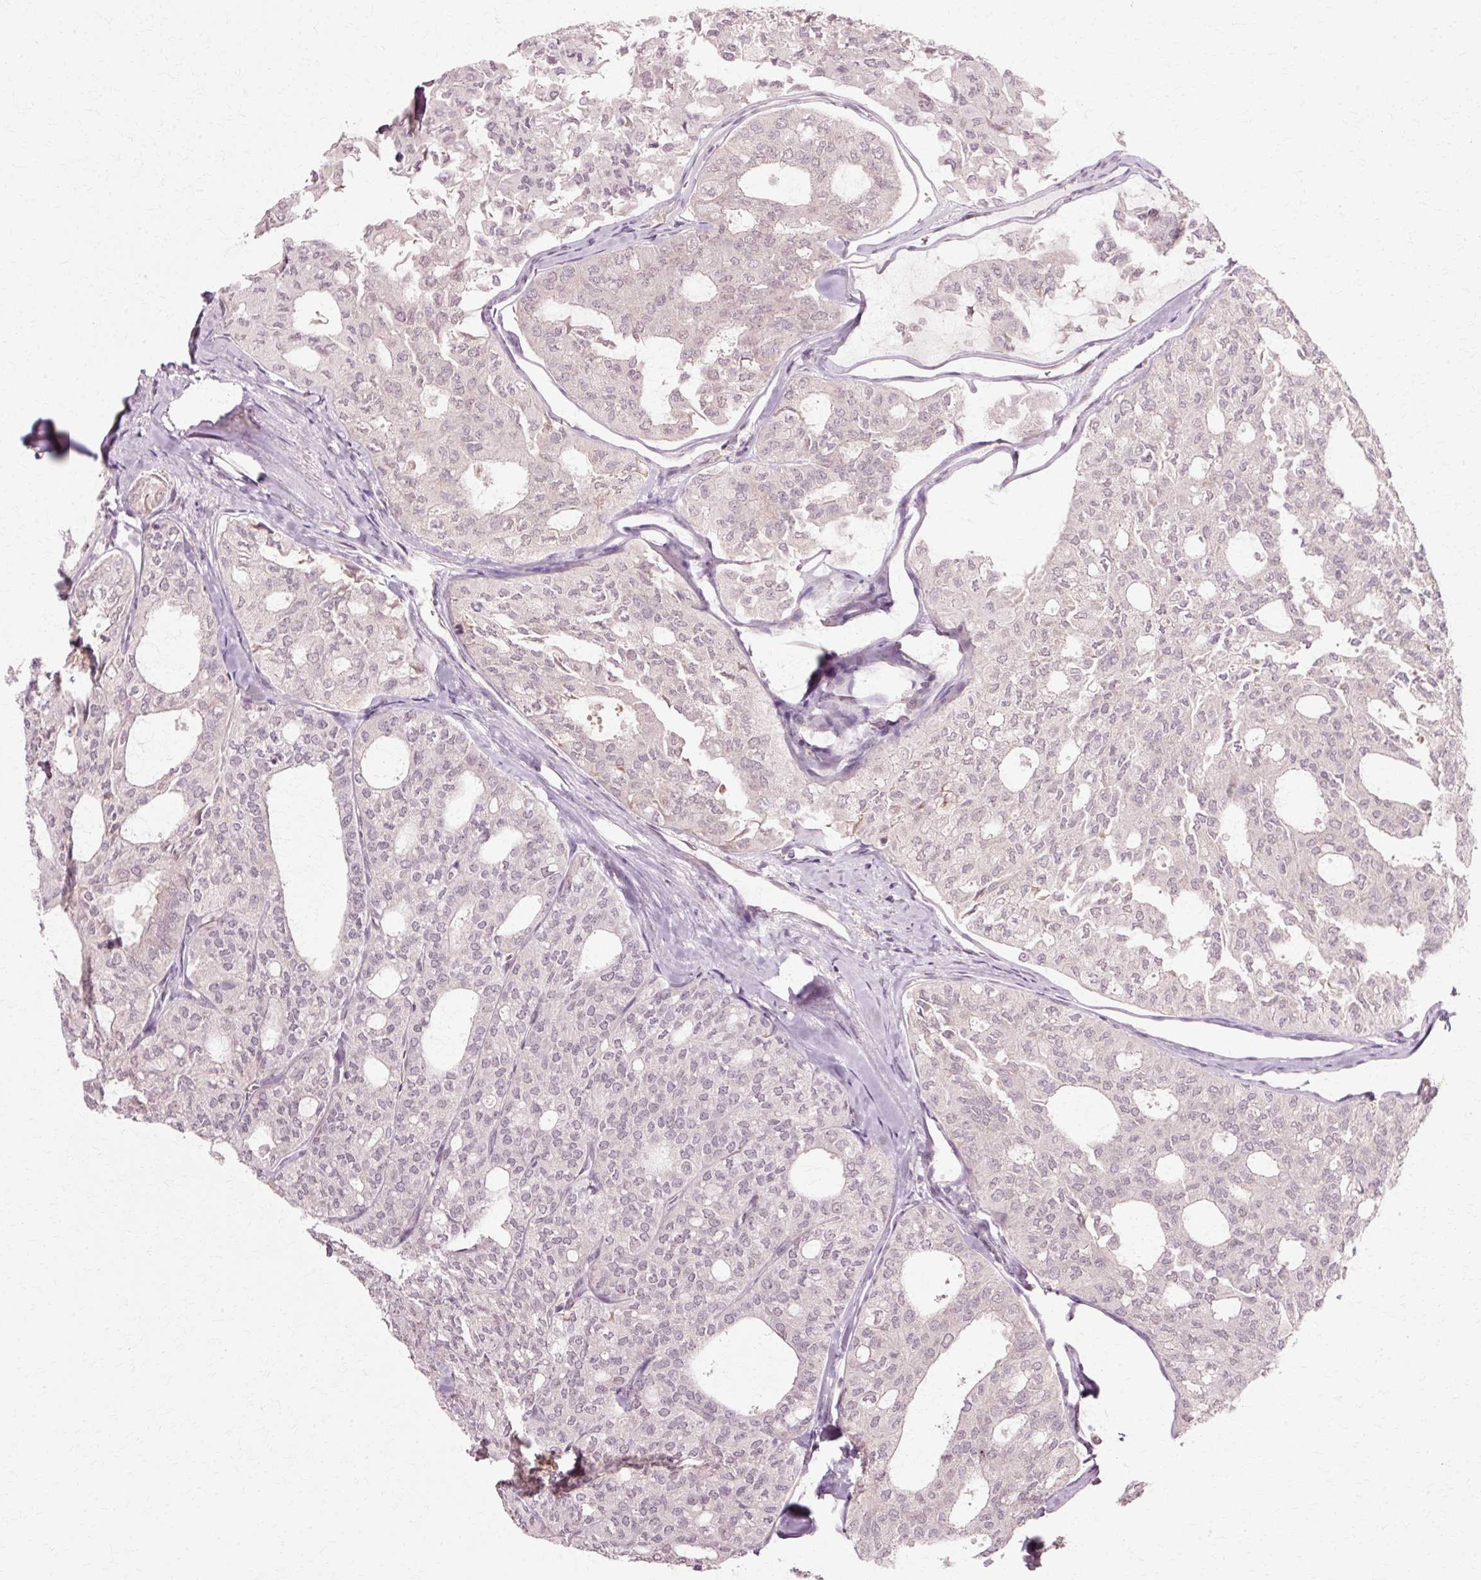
{"staining": {"intensity": "negative", "quantity": "none", "location": "none"}, "tissue": "thyroid cancer", "cell_type": "Tumor cells", "image_type": "cancer", "snomed": [{"axis": "morphology", "description": "Follicular adenoma carcinoma, NOS"}, {"axis": "topography", "description": "Thyroid gland"}], "caption": "Tumor cells show no significant positivity in thyroid cancer. (DAB IHC with hematoxylin counter stain).", "gene": "RGPD5", "patient": {"sex": "male", "age": 75}}